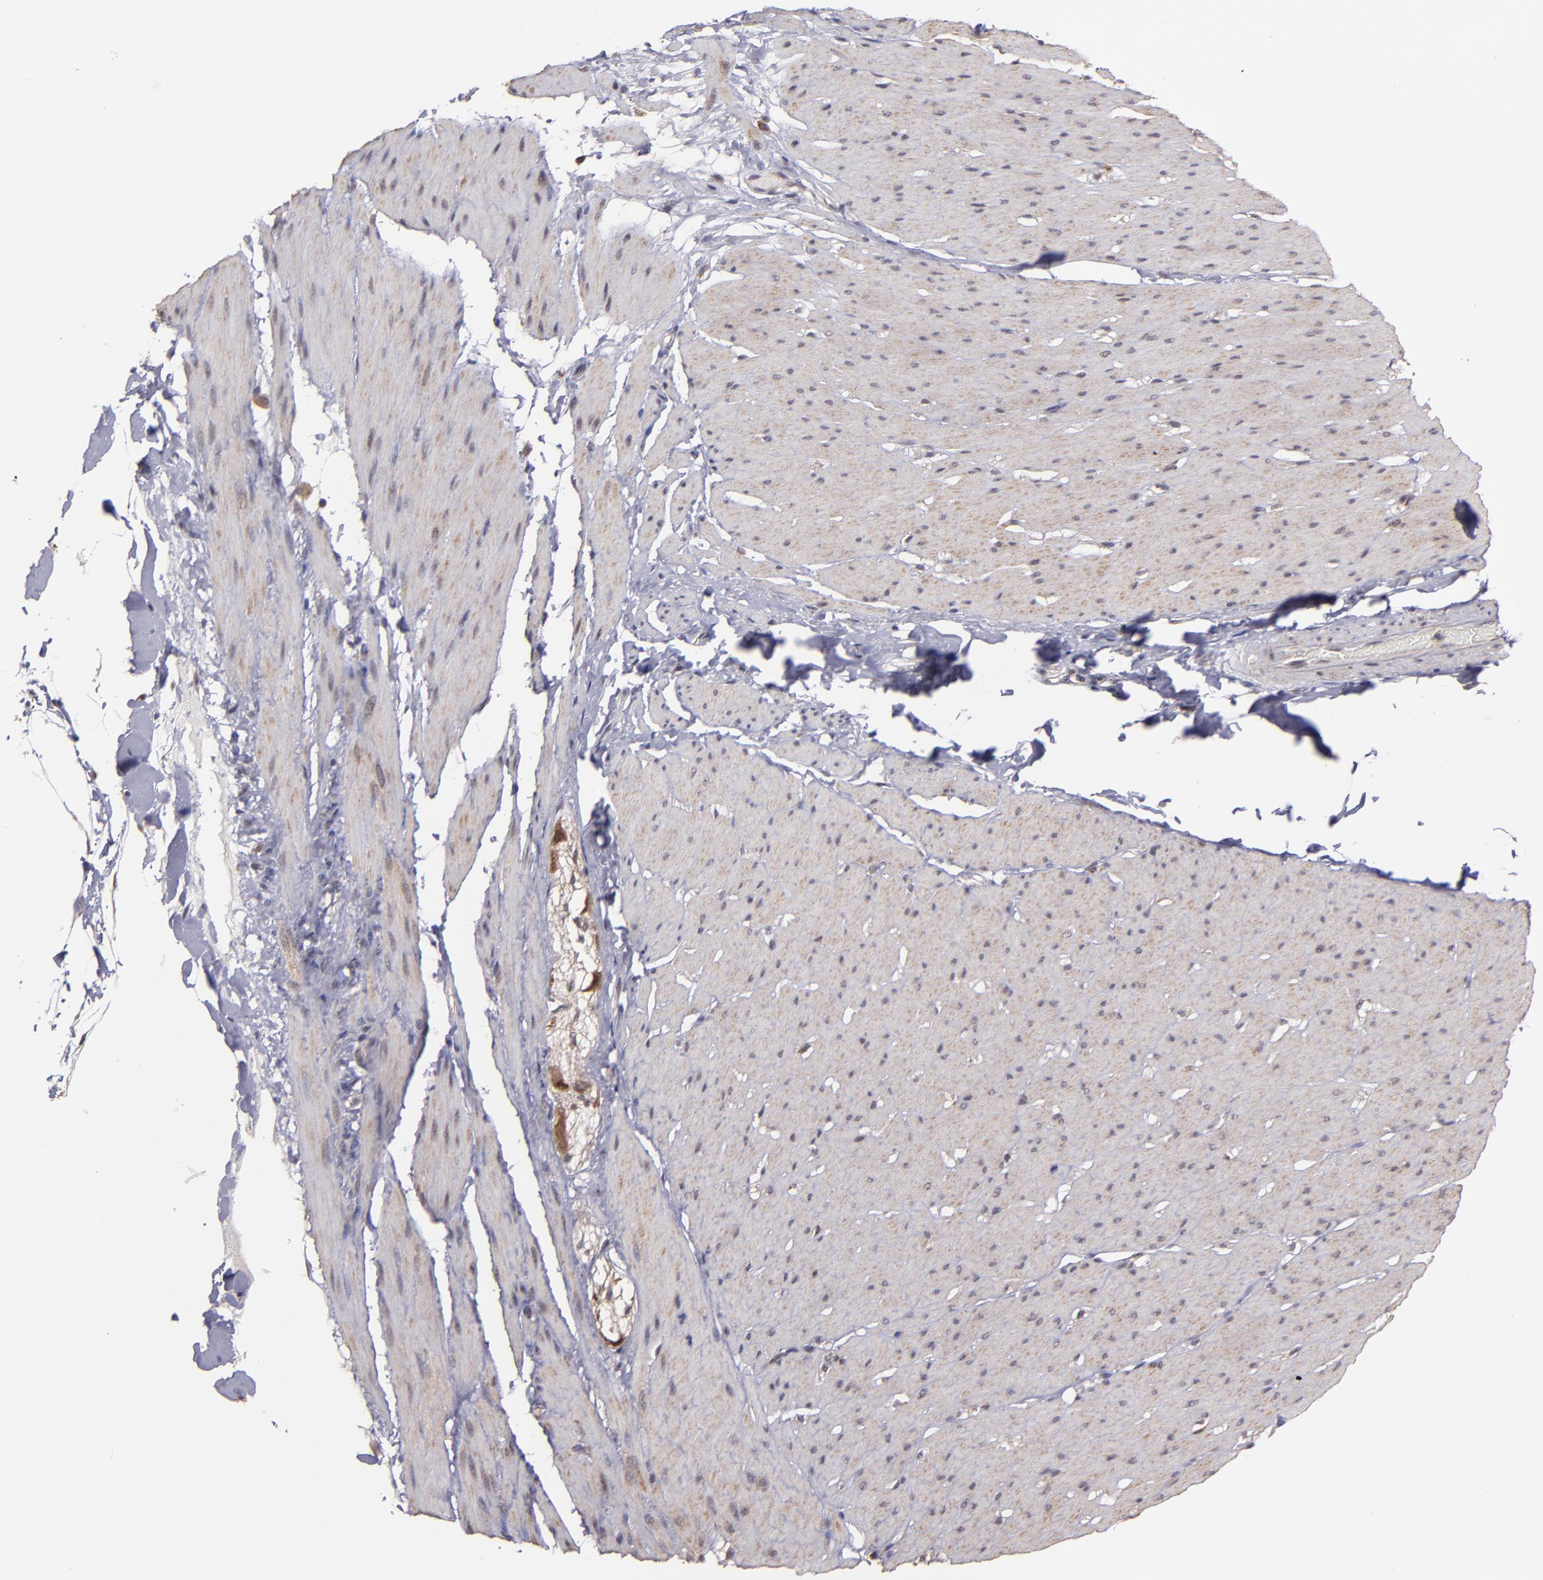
{"staining": {"intensity": "weak", "quantity": "25%-75%", "location": "cytoplasmic/membranous"}, "tissue": "smooth muscle", "cell_type": "Smooth muscle cells", "image_type": "normal", "snomed": [{"axis": "morphology", "description": "Normal tissue, NOS"}, {"axis": "topography", "description": "Smooth muscle"}, {"axis": "topography", "description": "Colon"}], "caption": "Immunohistochemical staining of benign smooth muscle displays weak cytoplasmic/membranous protein expression in about 25%-75% of smooth muscle cells.", "gene": "SIPA1L1", "patient": {"sex": "male", "age": 67}}